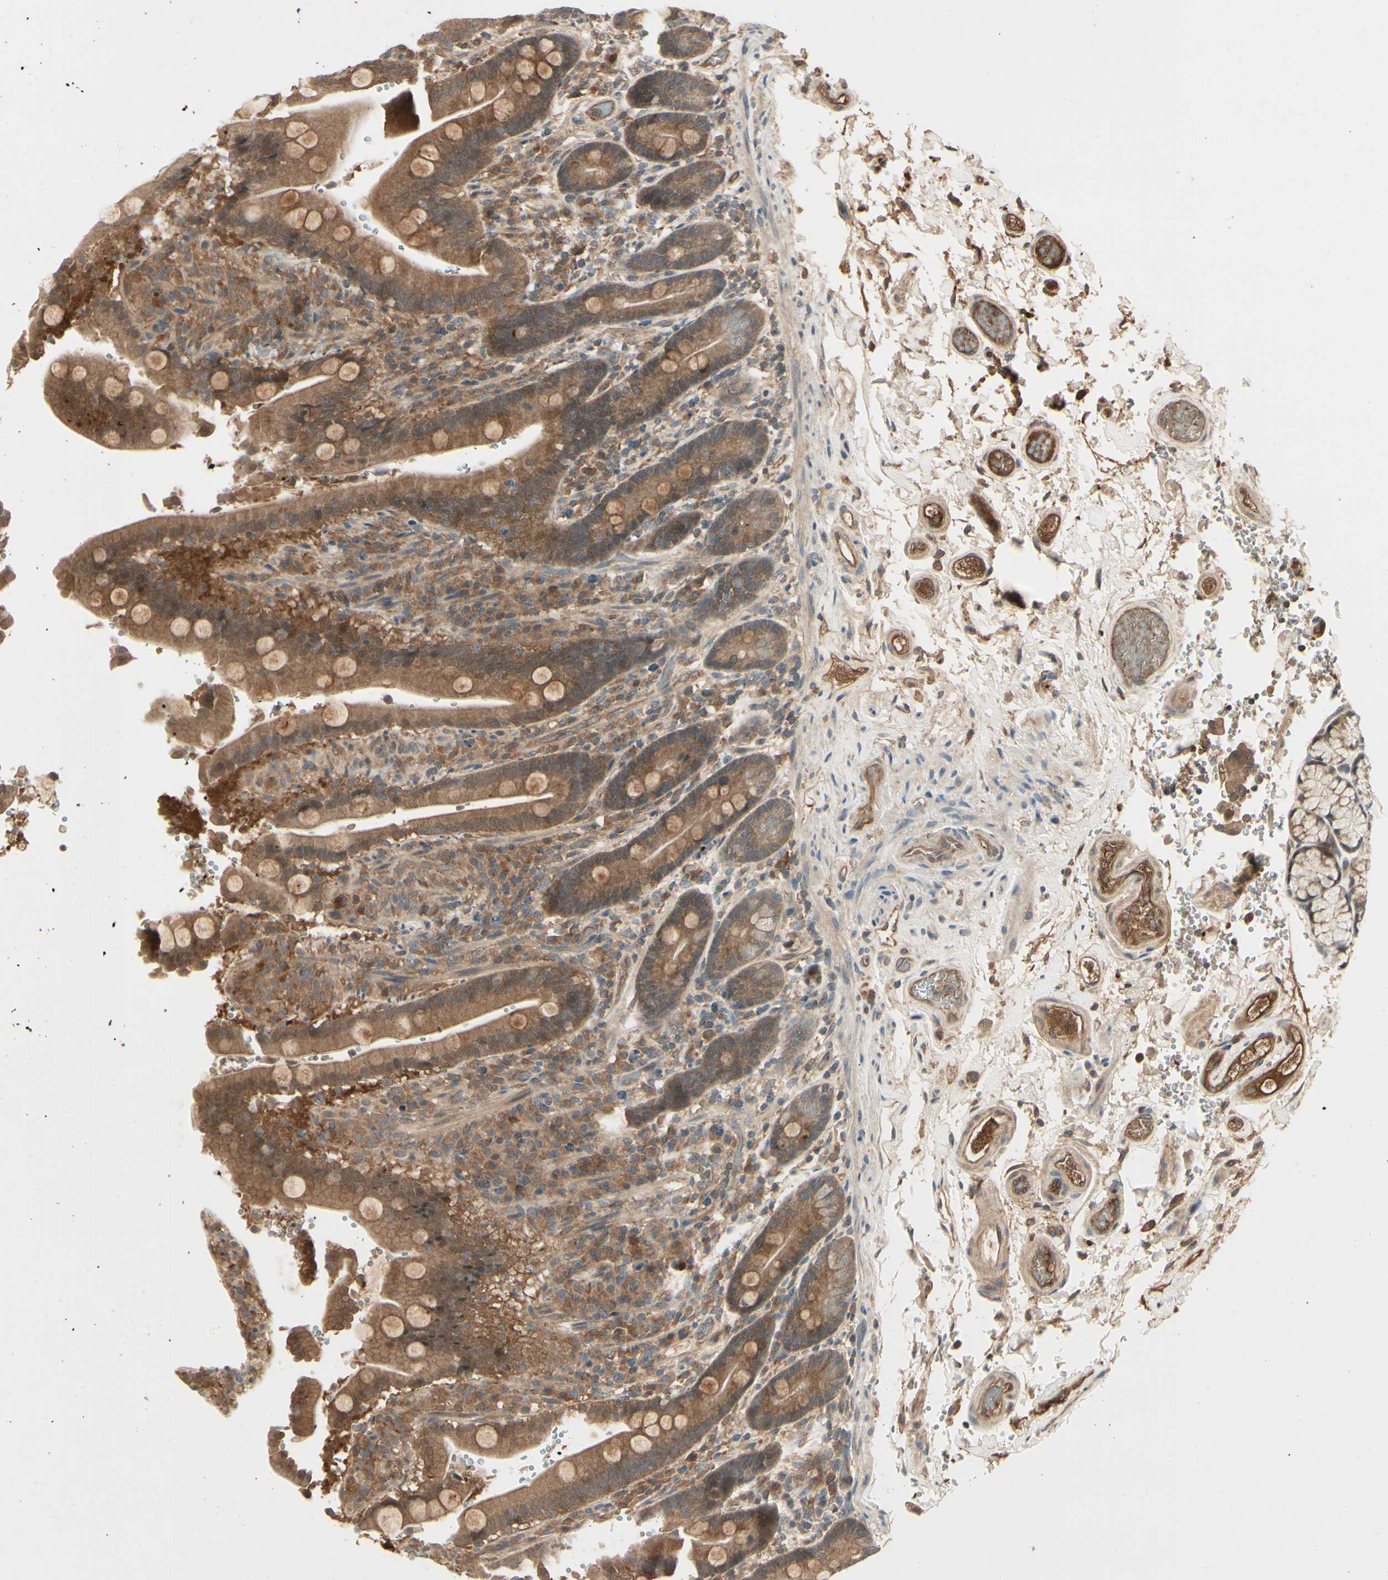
{"staining": {"intensity": "strong", "quantity": ">75%", "location": "cytoplasmic/membranous"}, "tissue": "duodenum", "cell_type": "Glandular cells", "image_type": "normal", "snomed": [{"axis": "morphology", "description": "Normal tissue, NOS"}, {"axis": "topography", "description": "Small intestine, NOS"}], "caption": "Duodenum was stained to show a protein in brown. There is high levels of strong cytoplasmic/membranous positivity in approximately >75% of glandular cells. (DAB IHC, brown staining for protein, blue staining for nuclei).", "gene": "RNF14", "patient": {"sex": "female", "age": 71}}